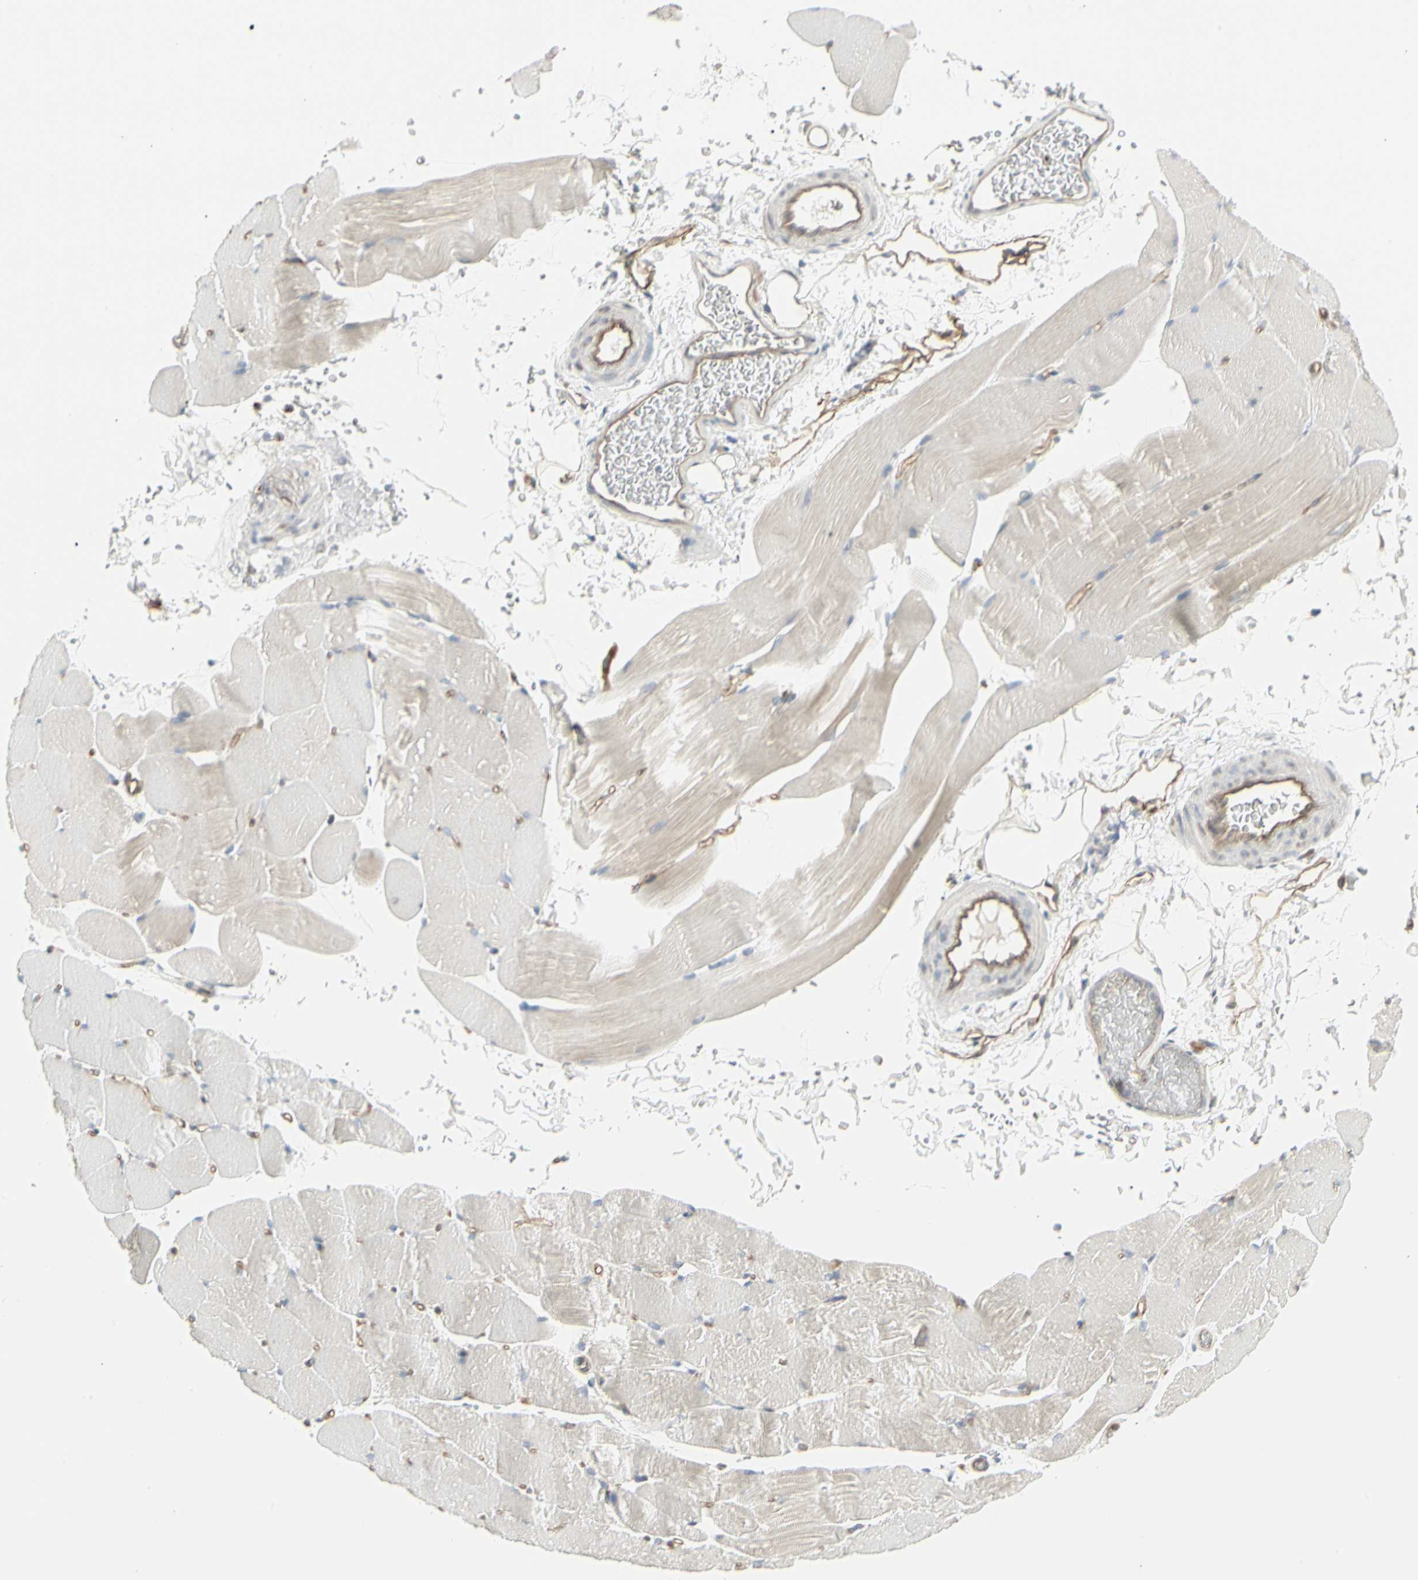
{"staining": {"intensity": "weak", "quantity": "<25%", "location": "cytoplasmic/membranous"}, "tissue": "skeletal muscle", "cell_type": "Myocytes", "image_type": "normal", "snomed": [{"axis": "morphology", "description": "Normal tissue, NOS"}, {"axis": "topography", "description": "Skeletal muscle"}, {"axis": "topography", "description": "Parathyroid gland"}], "caption": "Immunohistochemistry of normal human skeletal muscle reveals no positivity in myocytes. The staining was performed using DAB to visualize the protein expression in brown, while the nuclei were stained in blue with hematoxylin (Magnification: 20x).", "gene": "ATP6V1B2", "patient": {"sex": "female", "age": 37}}